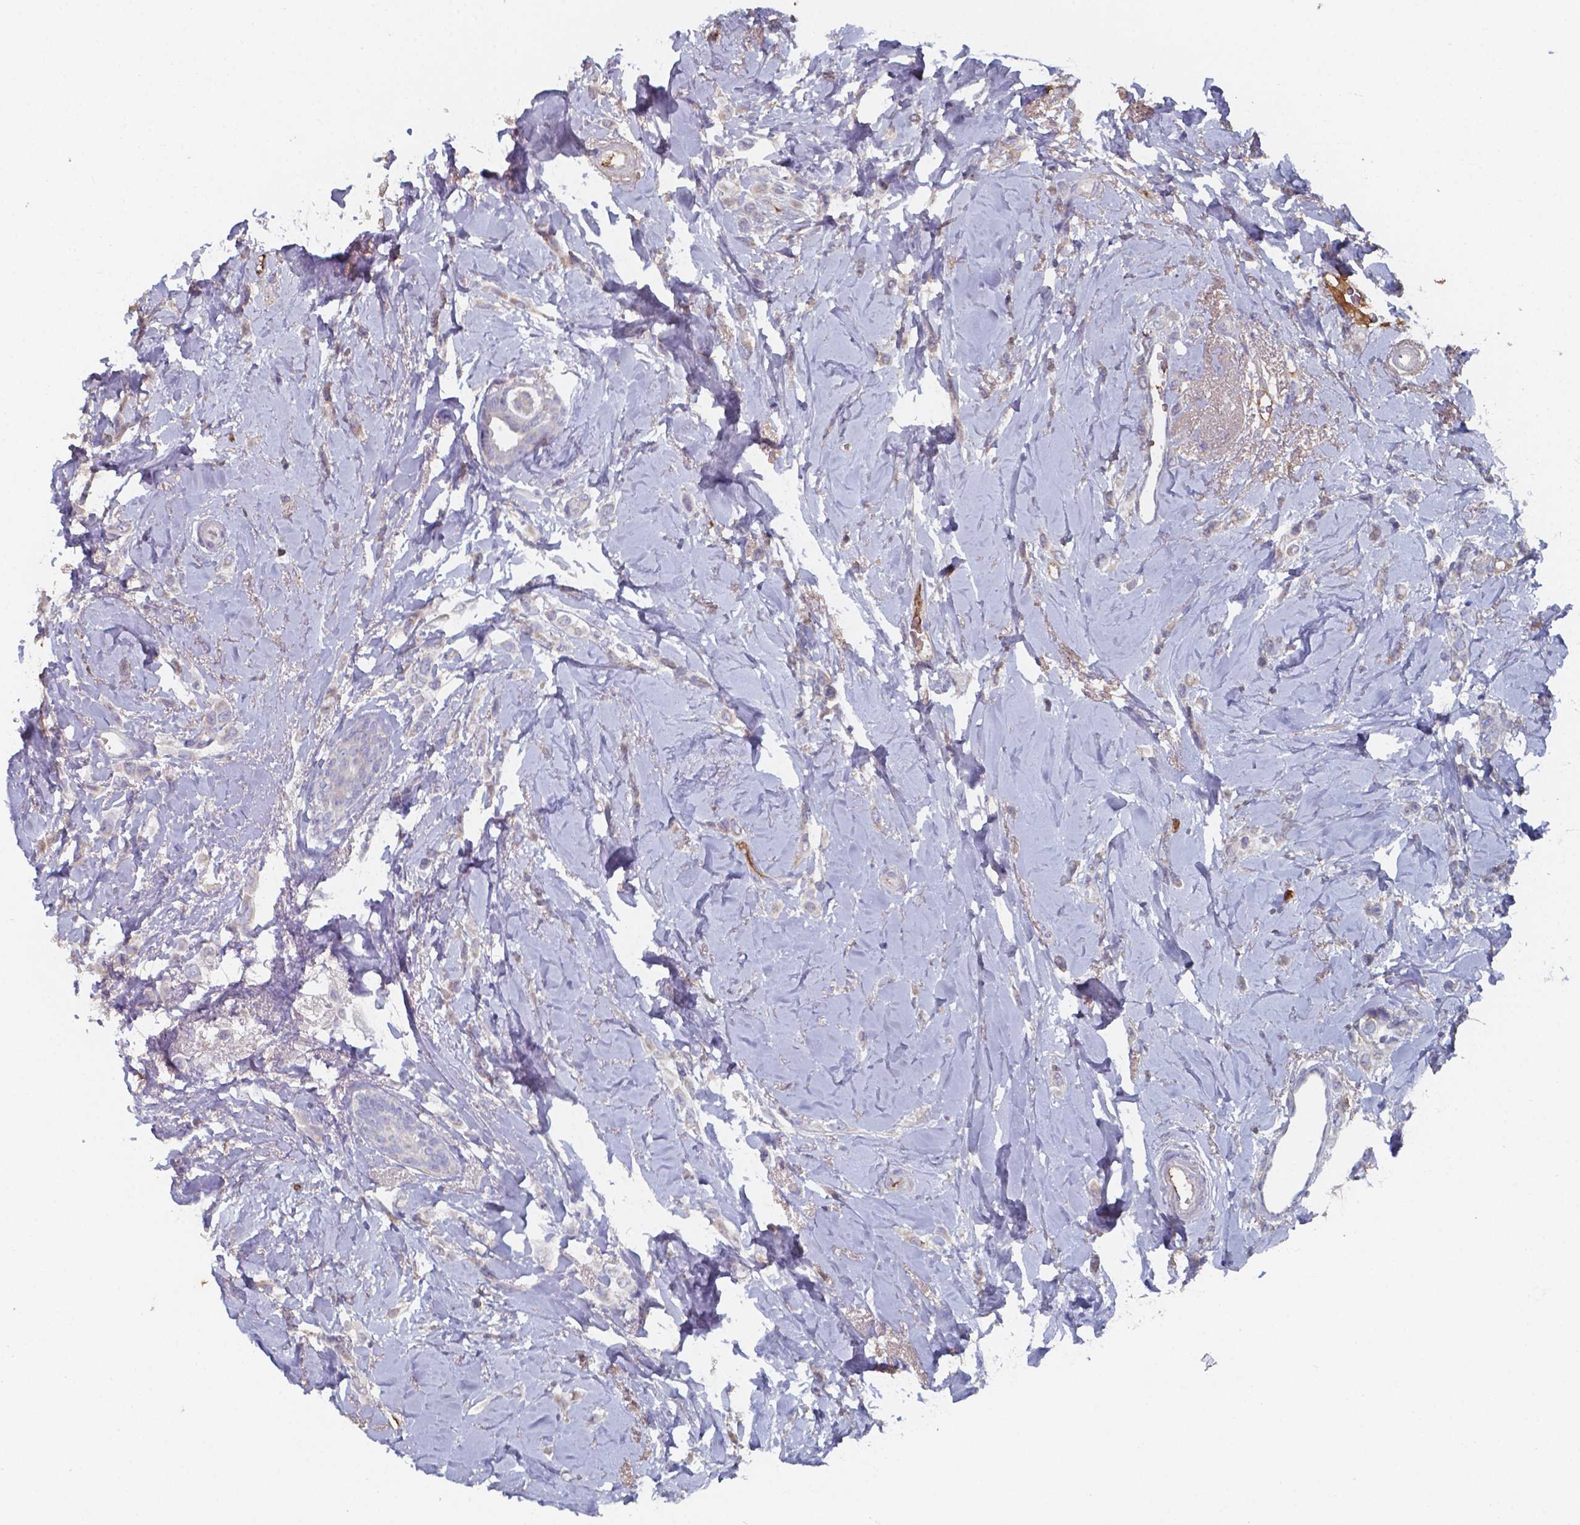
{"staining": {"intensity": "negative", "quantity": "none", "location": "none"}, "tissue": "breast cancer", "cell_type": "Tumor cells", "image_type": "cancer", "snomed": [{"axis": "morphology", "description": "Lobular carcinoma"}, {"axis": "topography", "description": "Breast"}], "caption": "This is an immunohistochemistry (IHC) micrograph of human breast cancer. There is no positivity in tumor cells.", "gene": "BTBD17", "patient": {"sex": "female", "age": 66}}